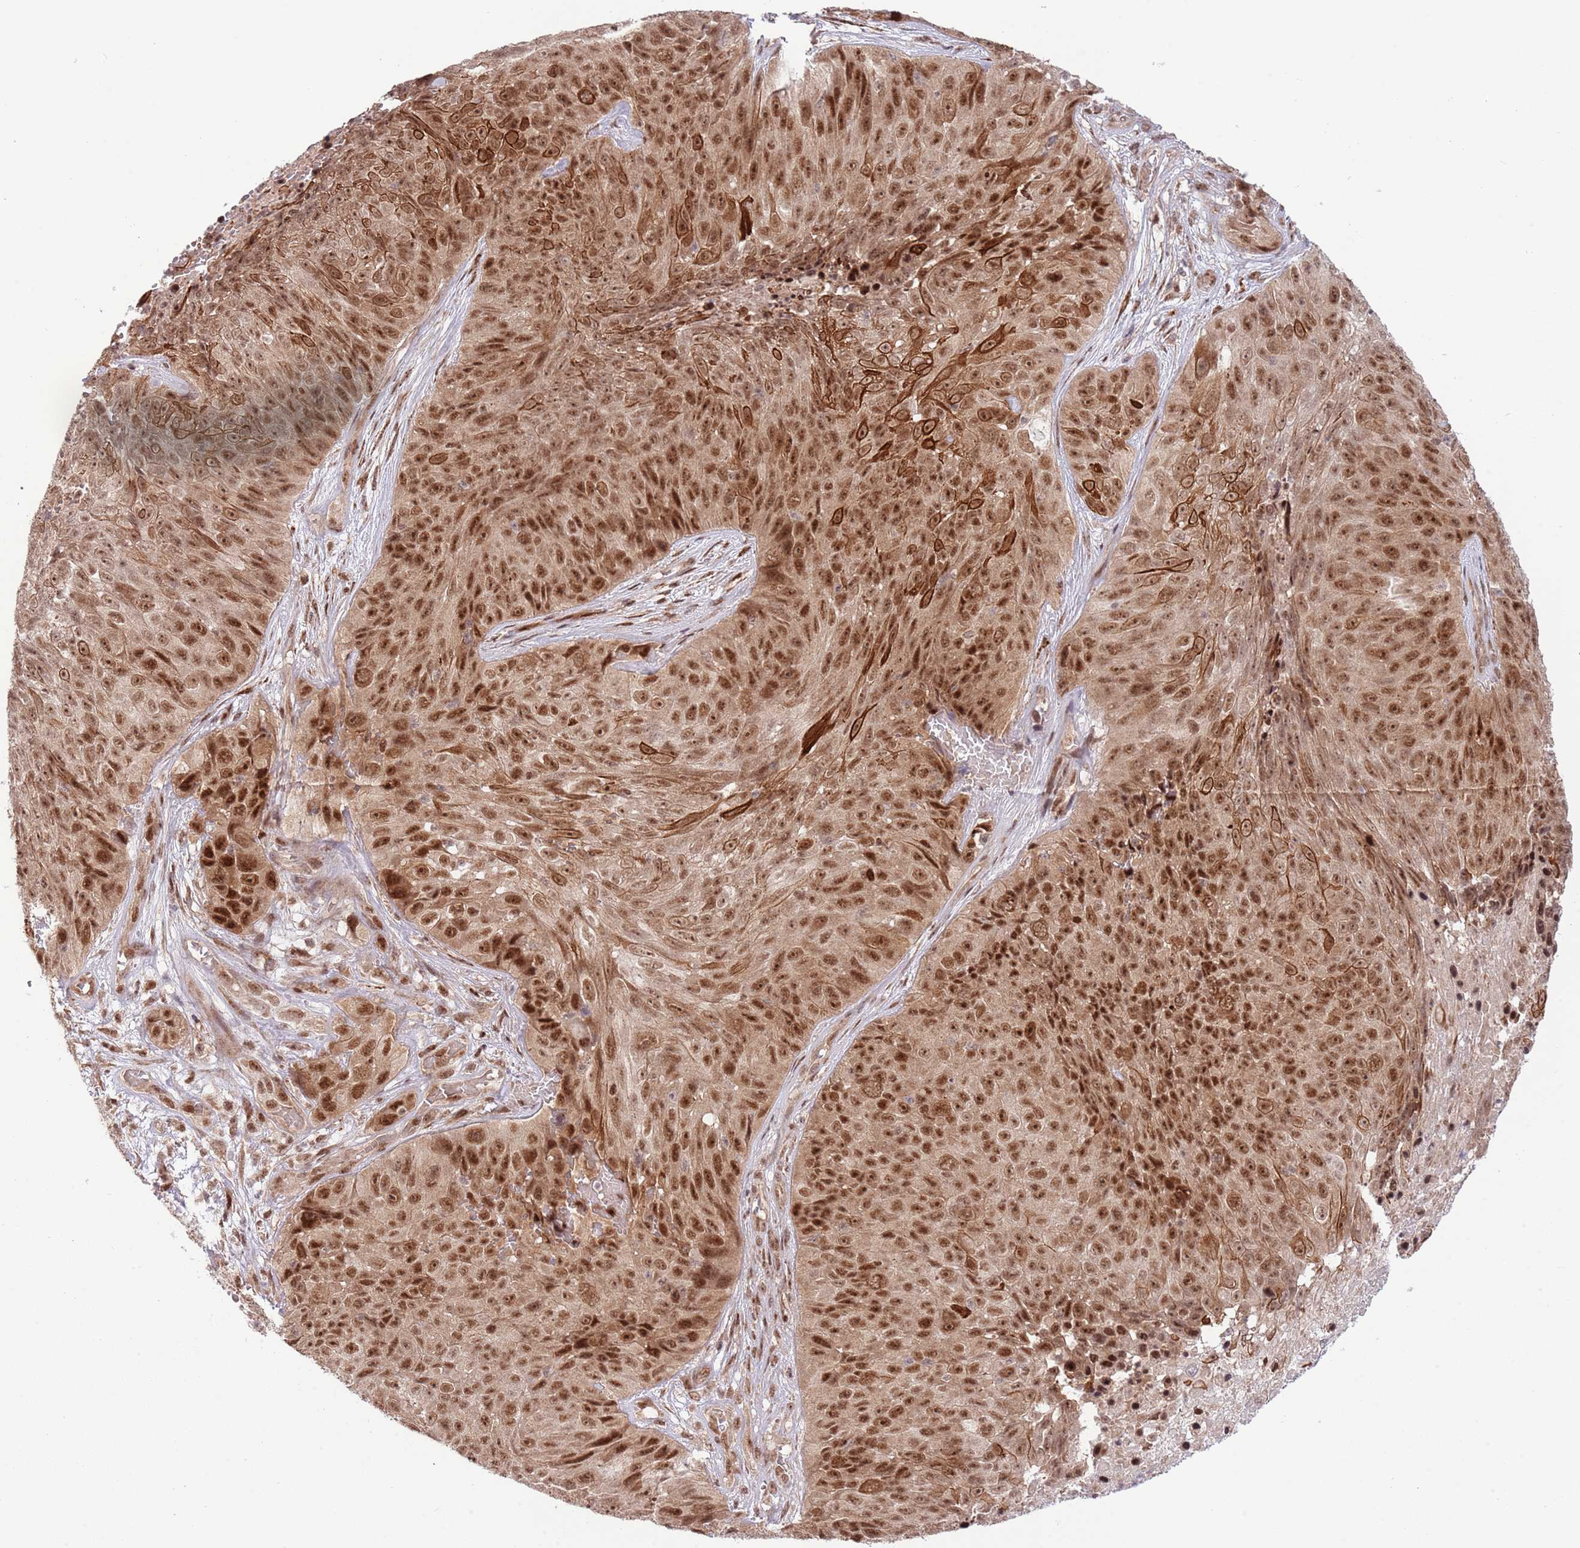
{"staining": {"intensity": "strong", "quantity": ">75%", "location": "nuclear"}, "tissue": "skin cancer", "cell_type": "Tumor cells", "image_type": "cancer", "snomed": [{"axis": "morphology", "description": "Squamous cell carcinoma, NOS"}, {"axis": "topography", "description": "Skin"}], "caption": "Immunohistochemistry of human skin cancer shows high levels of strong nuclear positivity in about >75% of tumor cells.", "gene": "CHD1", "patient": {"sex": "female", "age": 87}}